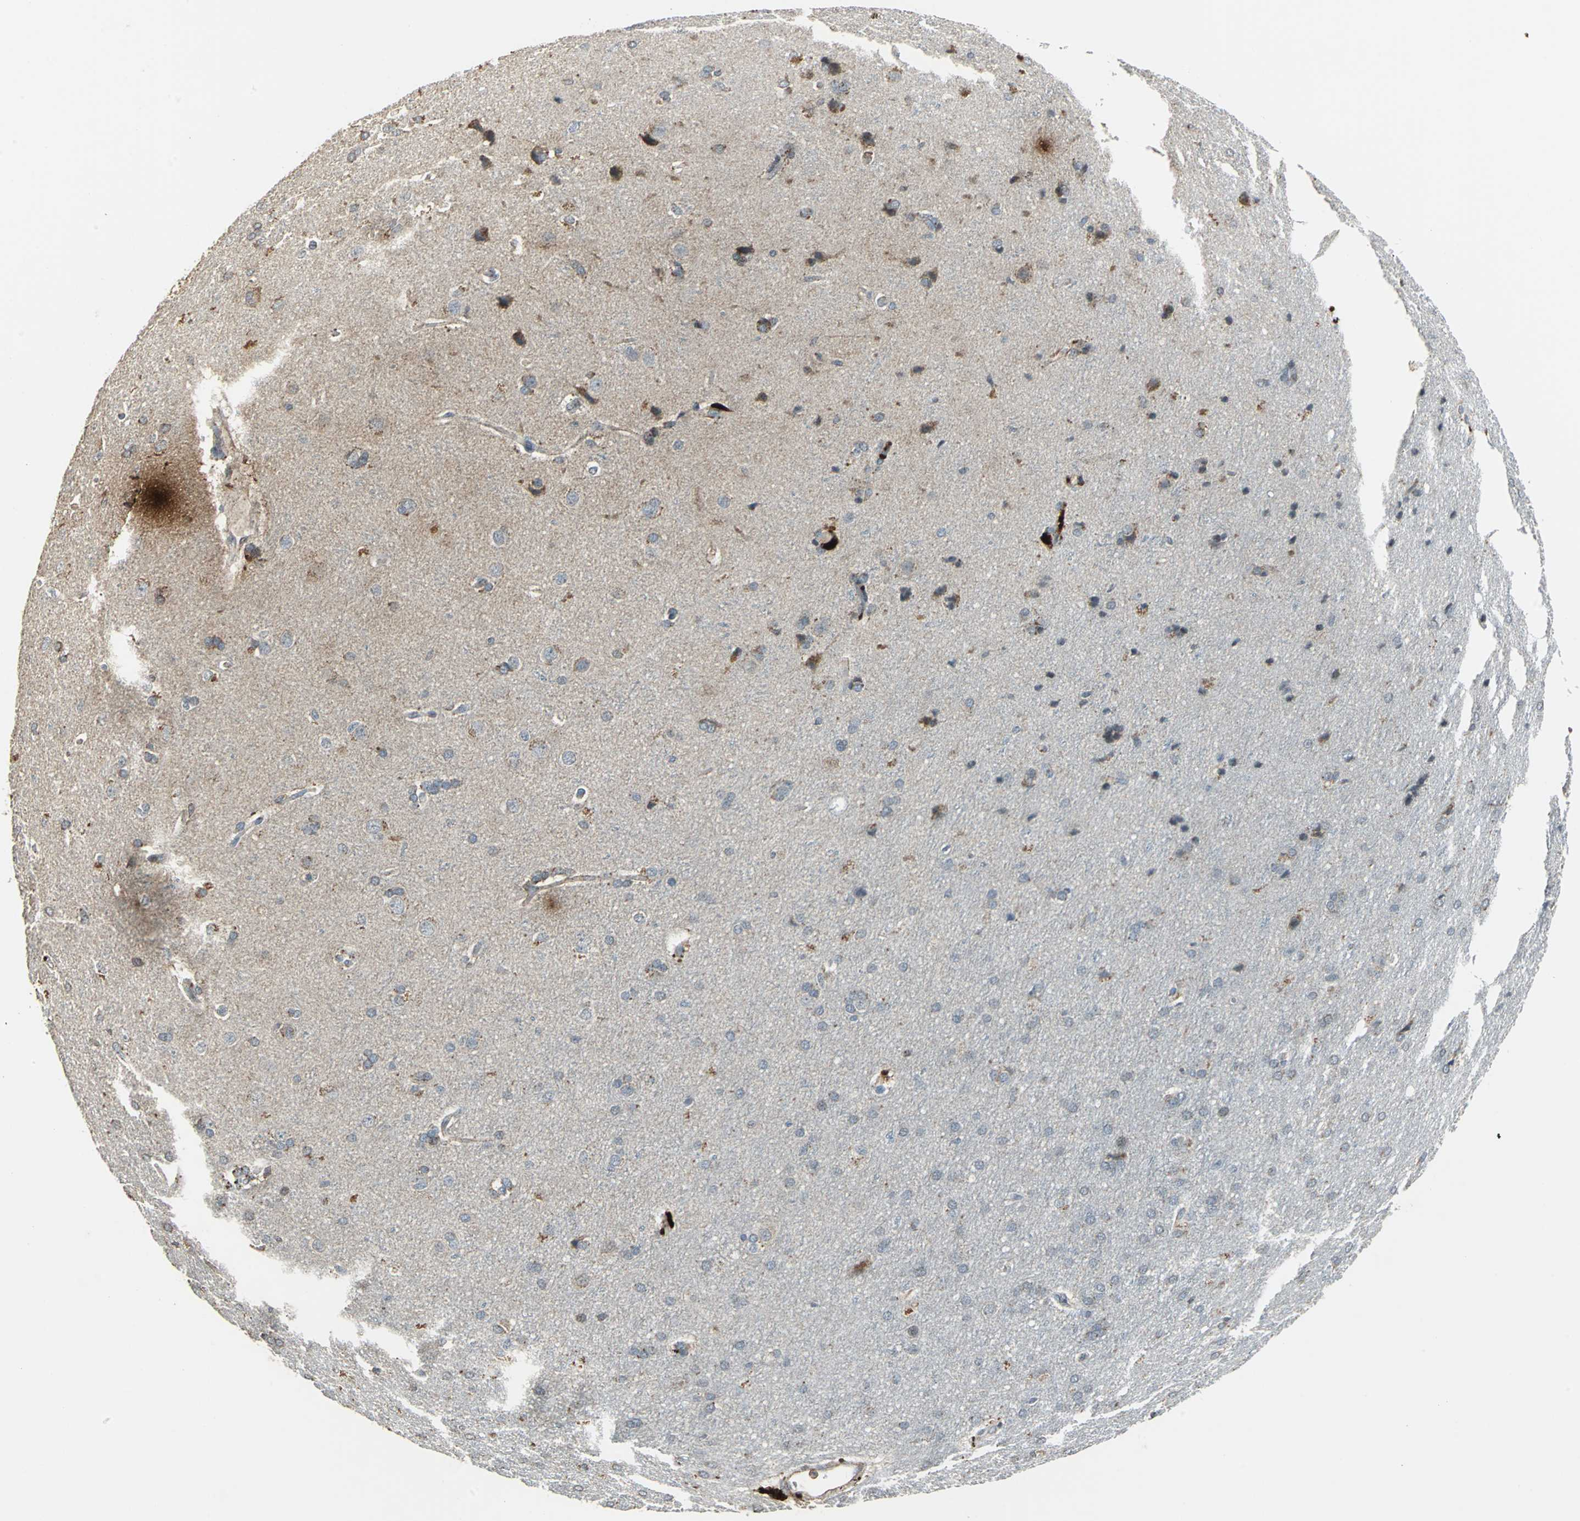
{"staining": {"intensity": "negative", "quantity": "none", "location": "none"}, "tissue": "glioma", "cell_type": "Tumor cells", "image_type": "cancer", "snomed": [{"axis": "morphology", "description": "Glioma, malignant, Low grade"}, {"axis": "topography", "description": "Brain"}], "caption": "The histopathology image exhibits no staining of tumor cells in low-grade glioma (malignant). Nuclei are stained in blue.", "gene": "DNAJB4", "patient": {"sex": "female", "age": 32}}